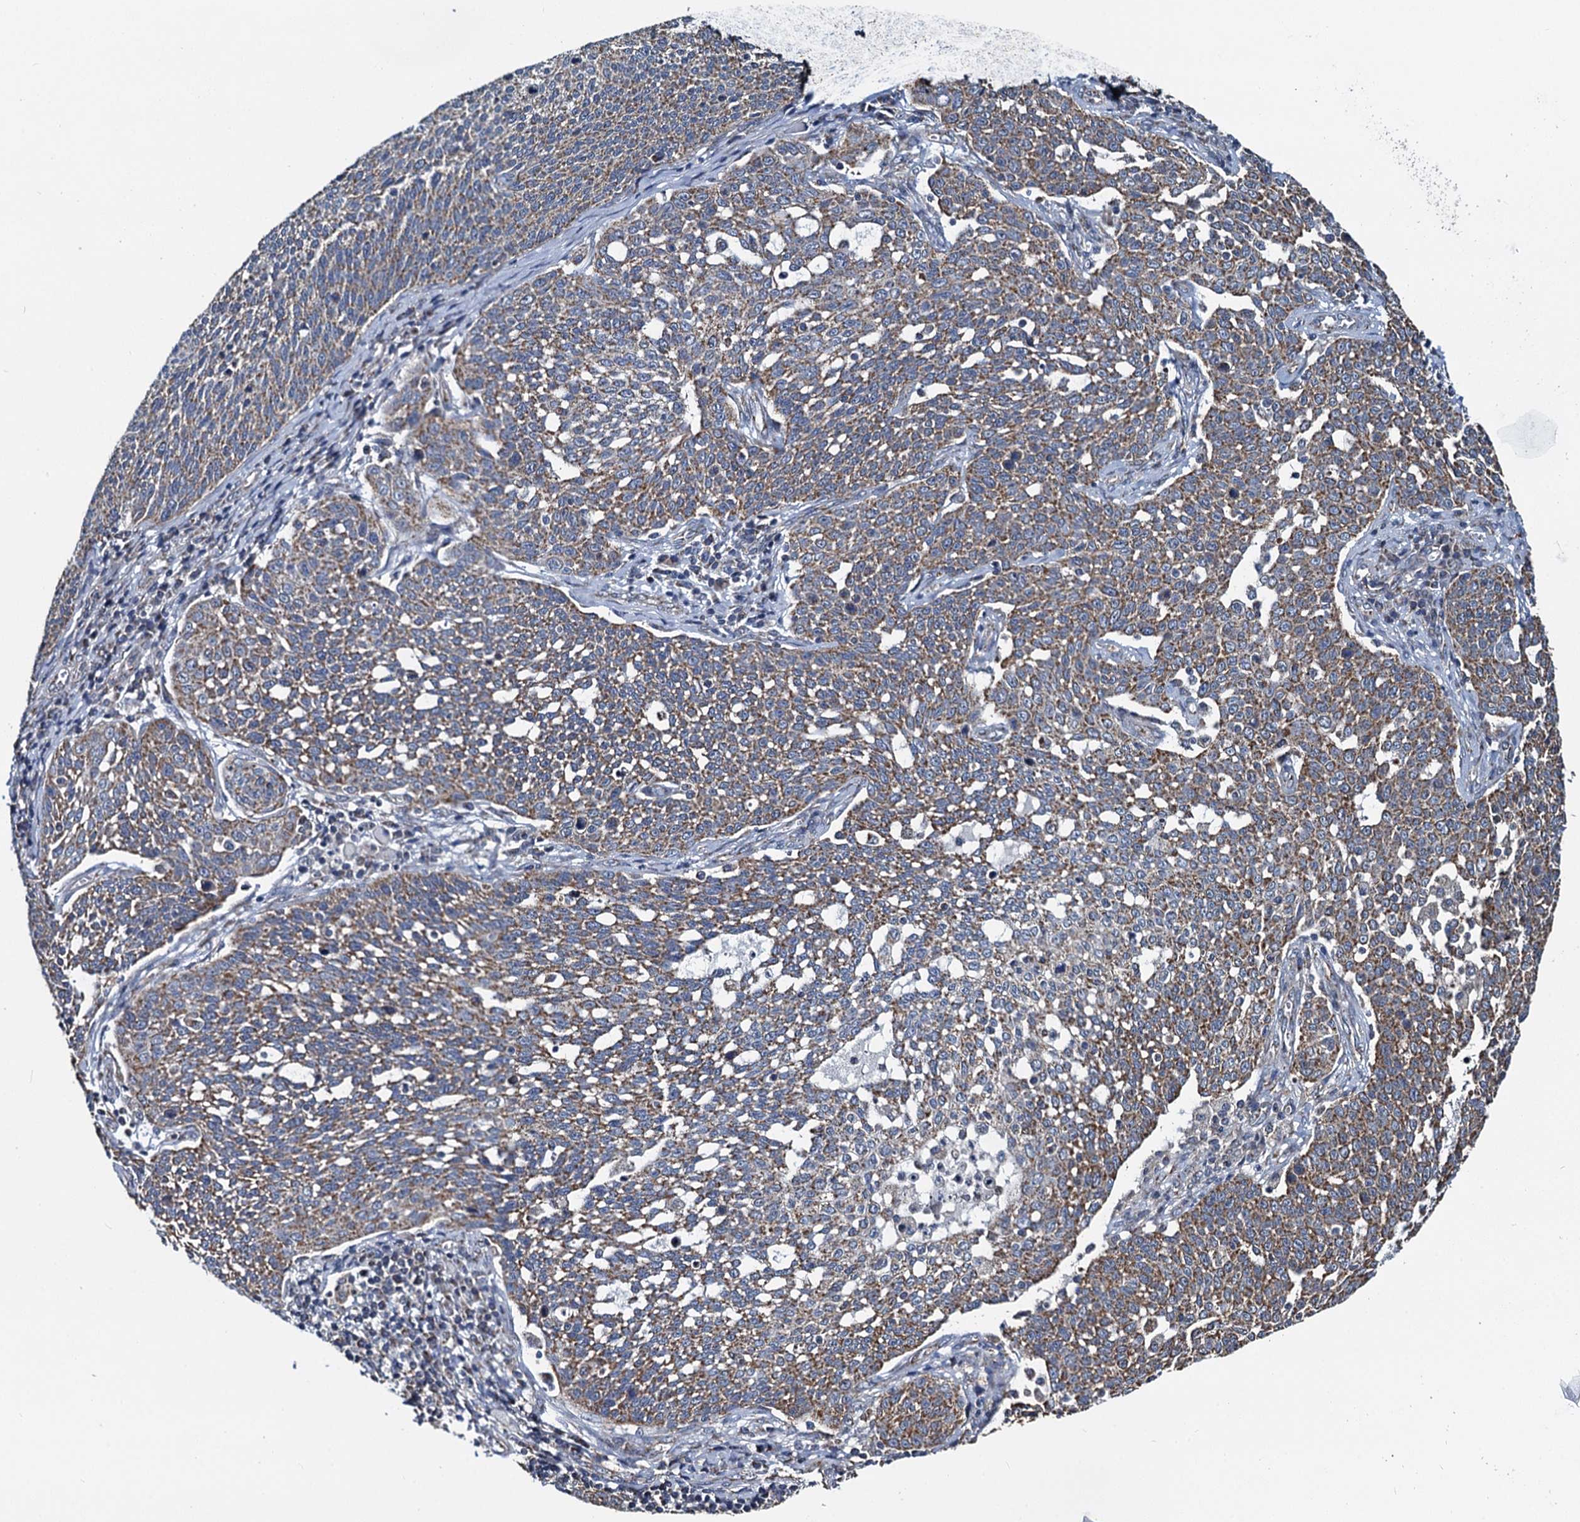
{"staining": {"intensity": "moderate", "quantity": ">75%", "location": "cytoplasmic/membranous"}, "tissue": "cervical cancer", "cell_type": "Tumor cells", "image_type": "cancer", "snomed": [{"axis": "morphology", "description": "Squamous cell carcinoma, NOS"}, {"axis": "topography", "description": "Cervix"}], "caption": "Immunohistochemistry micrograph of human squamous cell carcinoma (cervical) stained for a protein (brown), which displays medium levels of moderate cytoplasmic/membranous staining in approximately >75% of tumor cells.", "gene": "SPRYD3", "patient": {"sex": "female", "age": 34}}